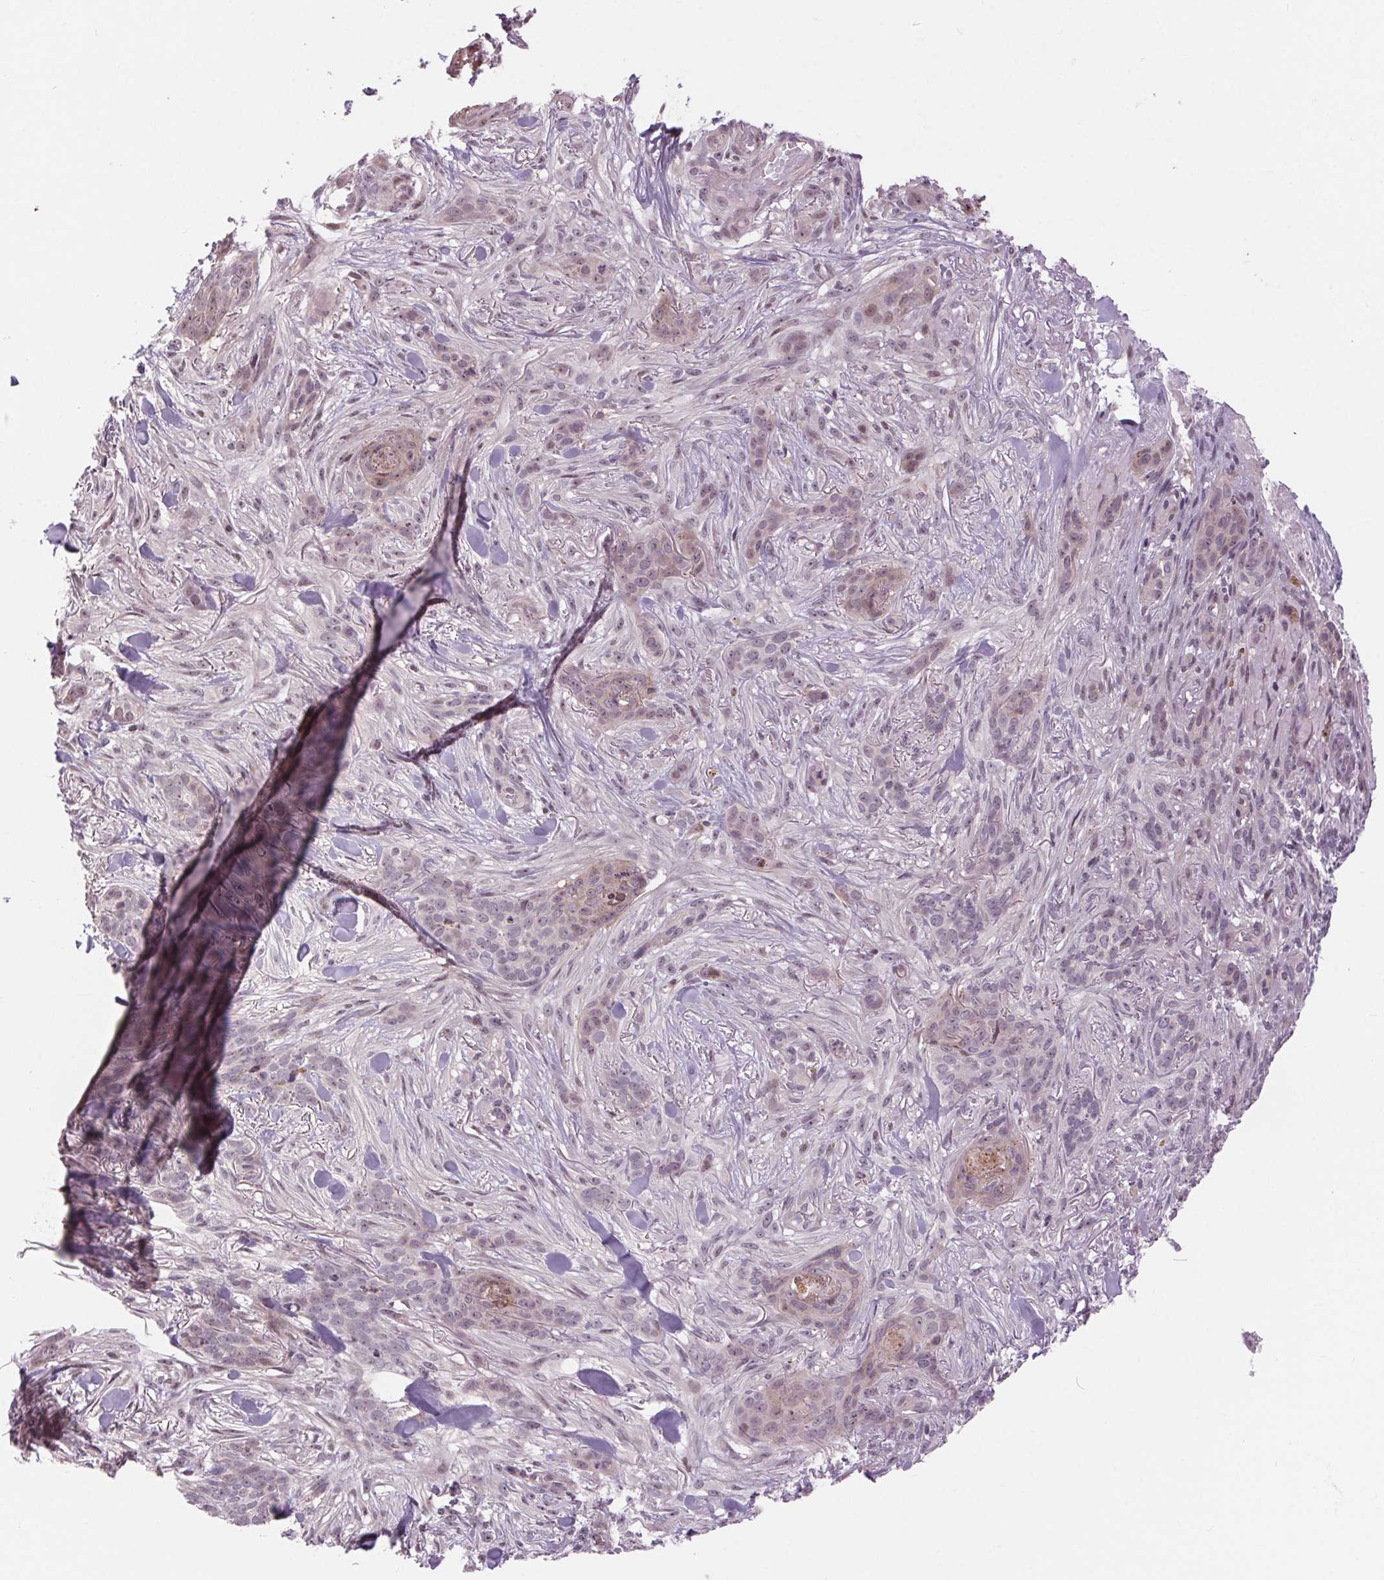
{"staining": {"intensity": "weak", "quantity": "<25%", "location": "nuclear"}, "tissue": "skin cancer", "cell_type": "Tumor cells", "image_type": "cancer", "snomed": [{"axis": "morphology", "description": "Basal cell carcinoma"}, {"axis": "topography", "description": "Skin"}], "caption": "A micrograph of human skin cancer (basal cell carcinoma) is negative for staining in tumor cells. (DAB immunohistochemistry (IHC) with hematoxylin counter stain).", "gene": "CHMP4B", "patient": {"sex": "female", "age": 61}}